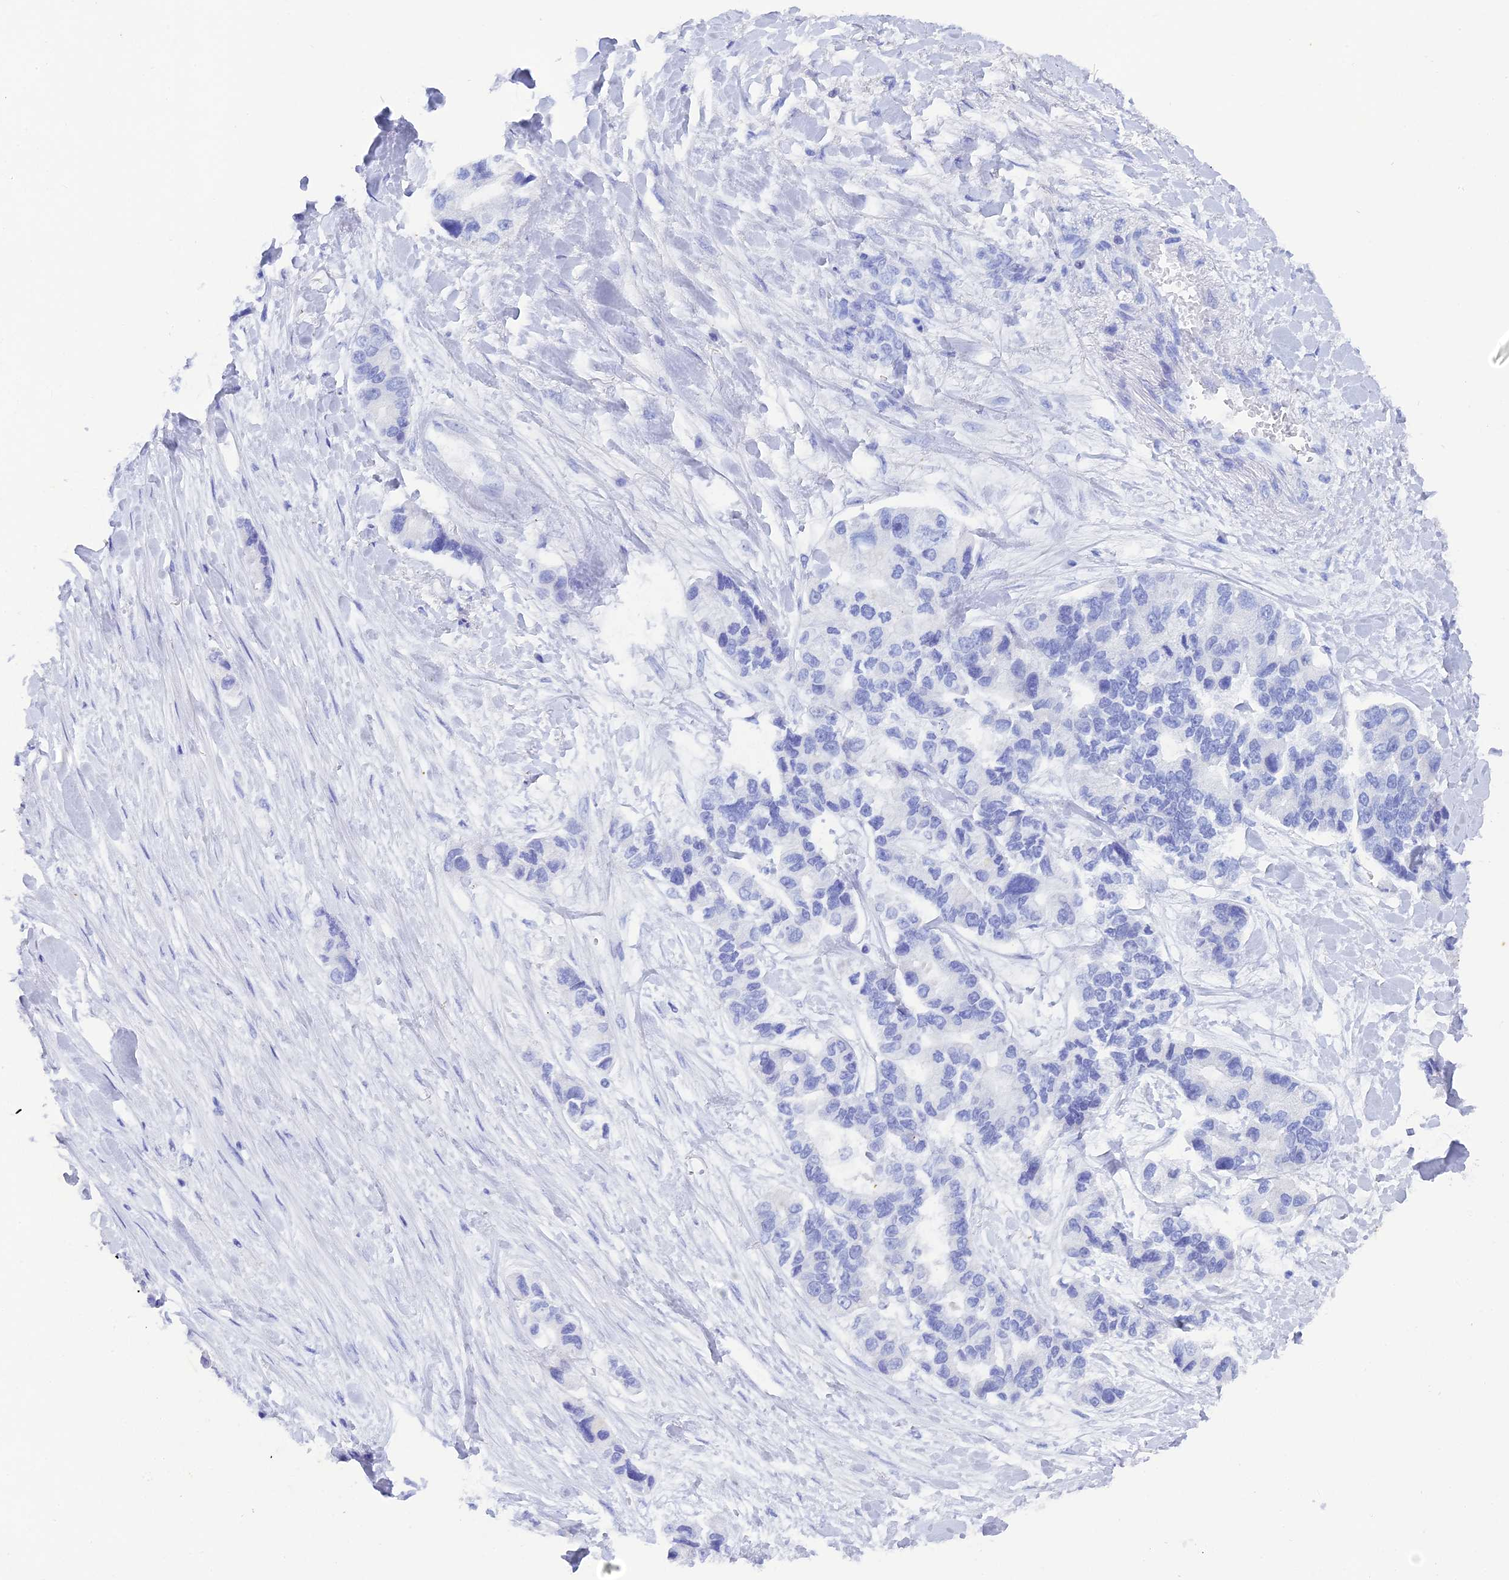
{"staining": {"intensity": "negative", "quantity": "none", "location": "none"}, "tissue": "lung cancer", "cell_type": "Tumor cells", "image_type": "cancer", "snomed": [{"axis": "morphology", "description": "Adenocarcinoma, NOS"}, {"axis": "topography", "description": "Lung"}], "caption": "Human adenocarcinoma (lung) stained for a protein using IHC shows no positivity in tumor cells.", "gene": "REG1A", "patient": {"sex": "female", "age": 54}}